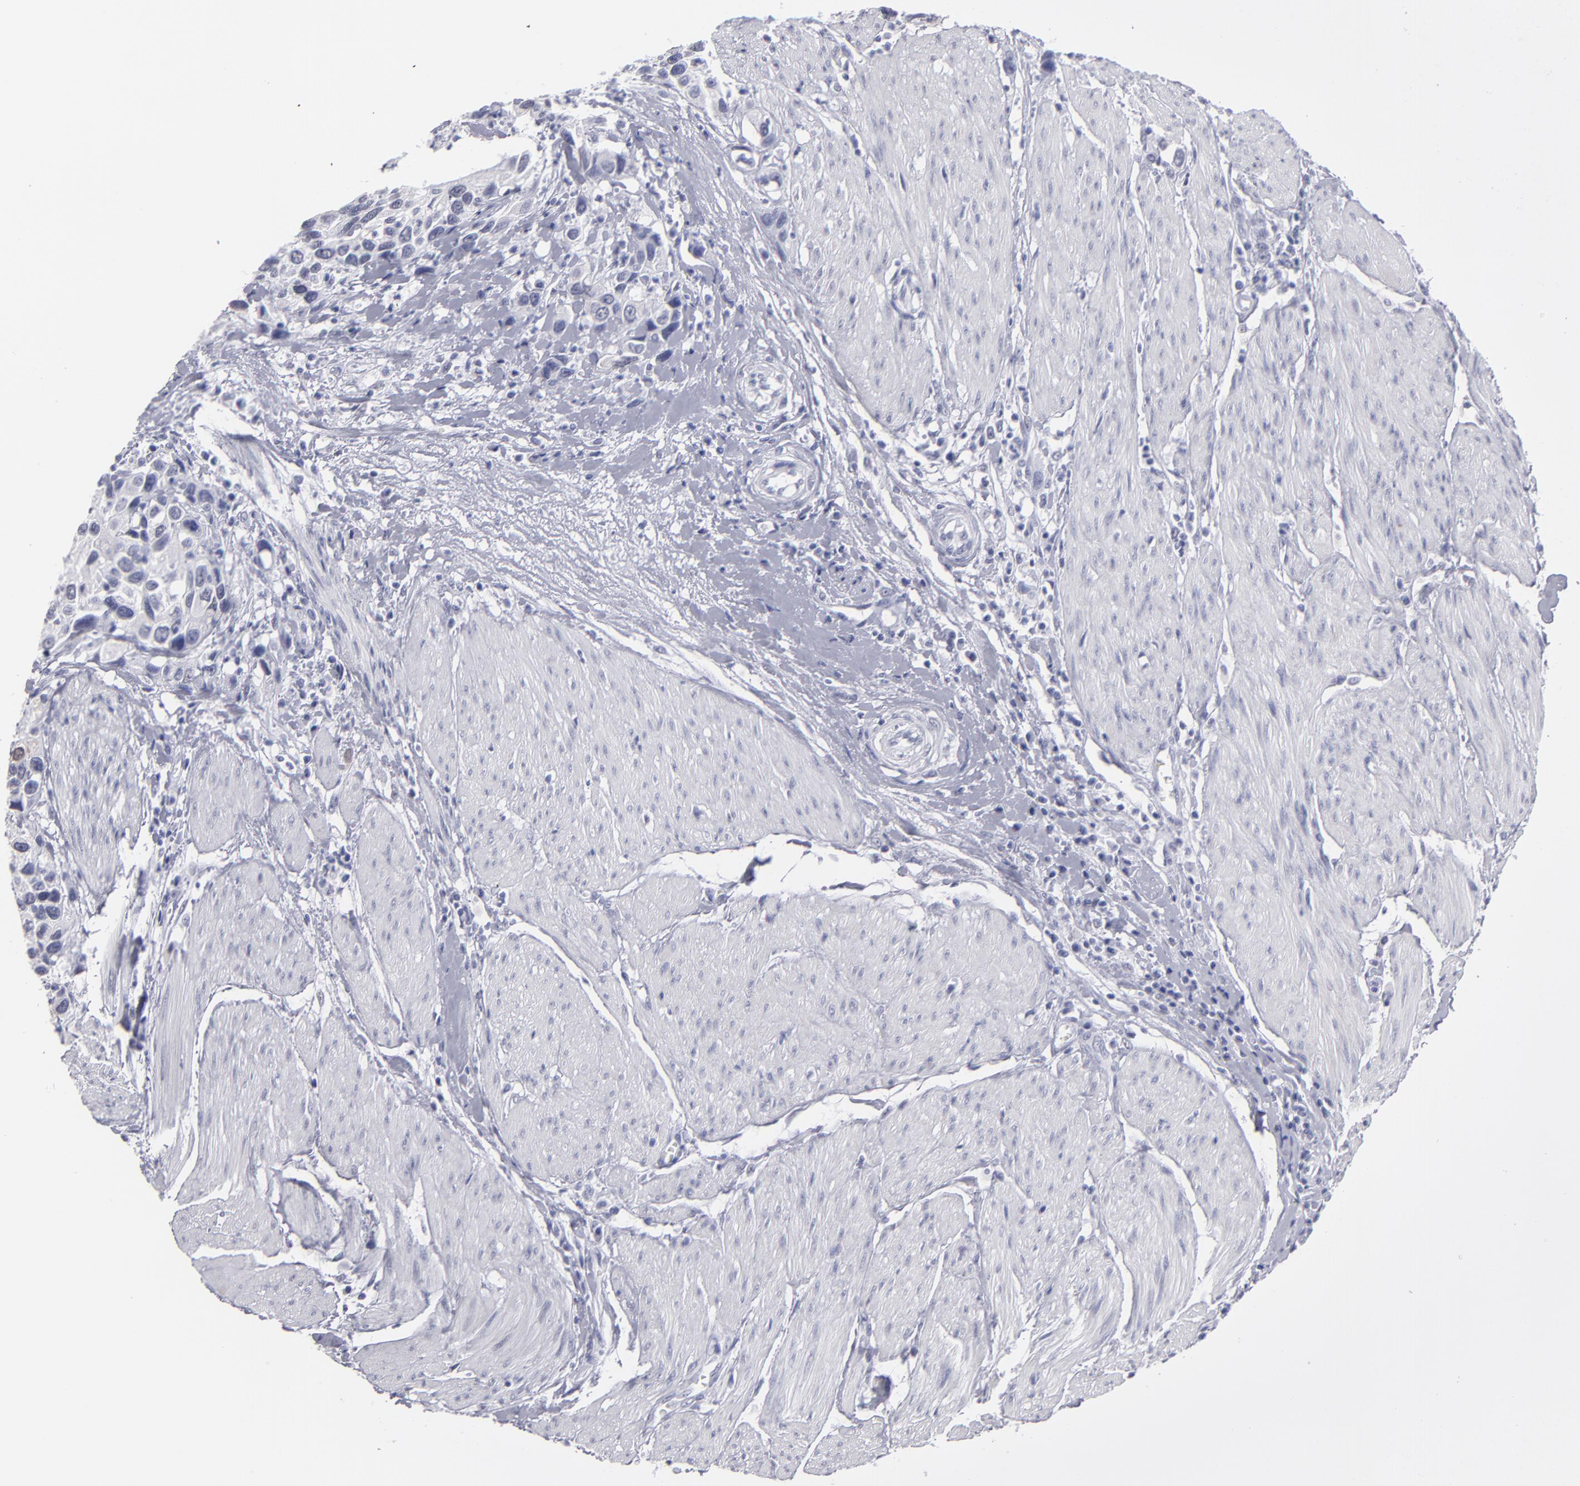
{"staining": {"intensity": "negative", "quantity": "none", "location": "none"}, "tissue": "urothelial cancer", "cell_type": "Tumor cells", "image_type": "cancer", "snomed": [{"axis": "morphology", "description": "Urothelial carcinoma, High grade"}, {"axis": "topography", "description": "Urinary bladder"}], "caption": "Immunohistochemical staining of urothelial cancer reveals no significant staining in tumor cells. Nuclei are stained in blue.", "gene": "ALDOB", "patient": {"sex": "male", "age": 66}}